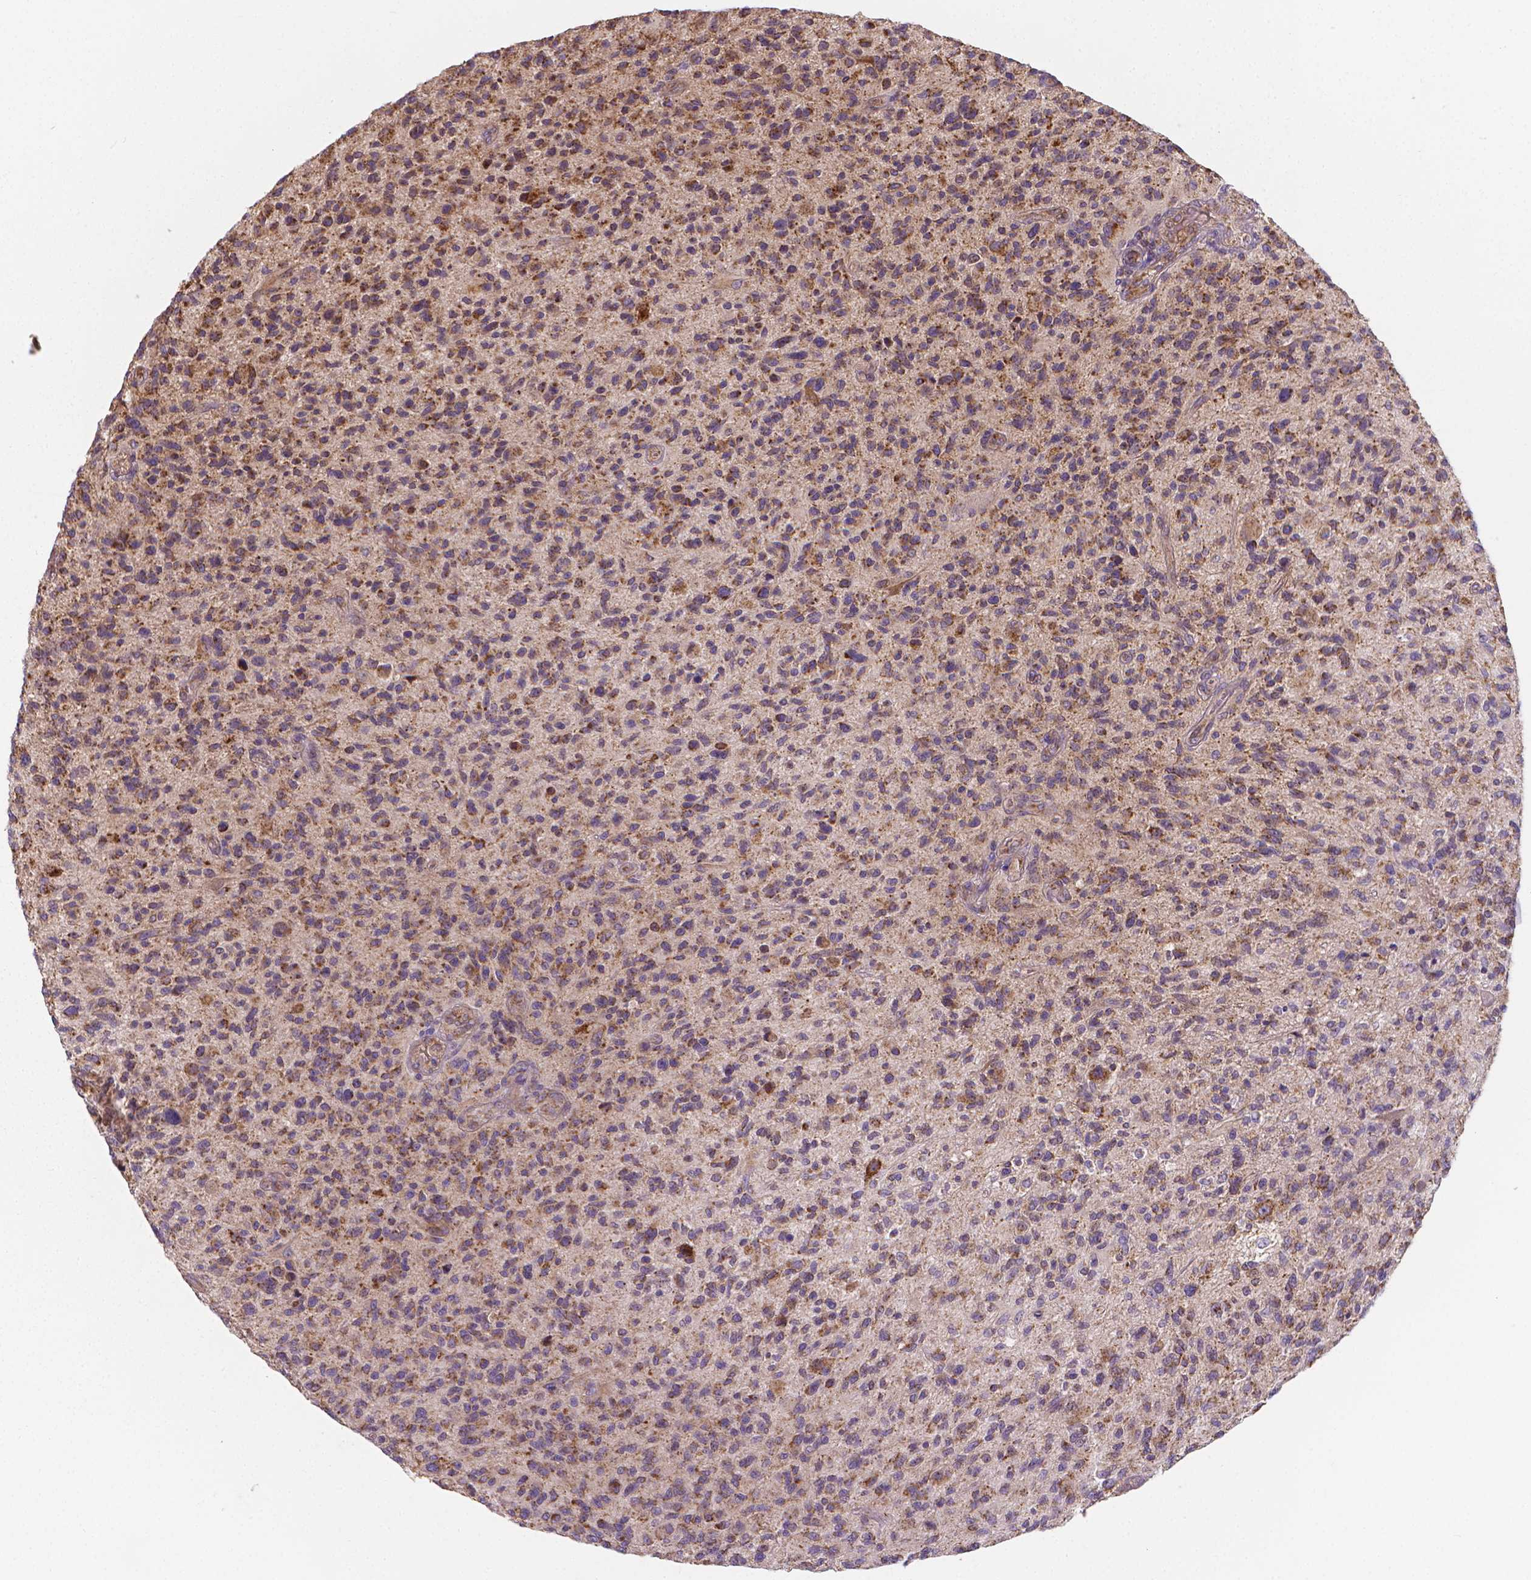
{"staining": {"intensity": "moderate", "quantity": ">75%", "location": "cytoplasmic/membranous"}, "tissue": "glioma", "cell_type": "Tumor cells", "image_type": "cancer", "snomed": [{"axis": "morphology", "description": "Glioma, malignant, High grade"}, {"axis": "topography", "description": "Brain"}], "caption": "Protein analysis of glioma tissue shows moderate cytoplasmic/membranous positivity in approximately >75% of tumor cells.", "gene": "SNCAIP", "patient": {"sex": "male", "age": 47}}